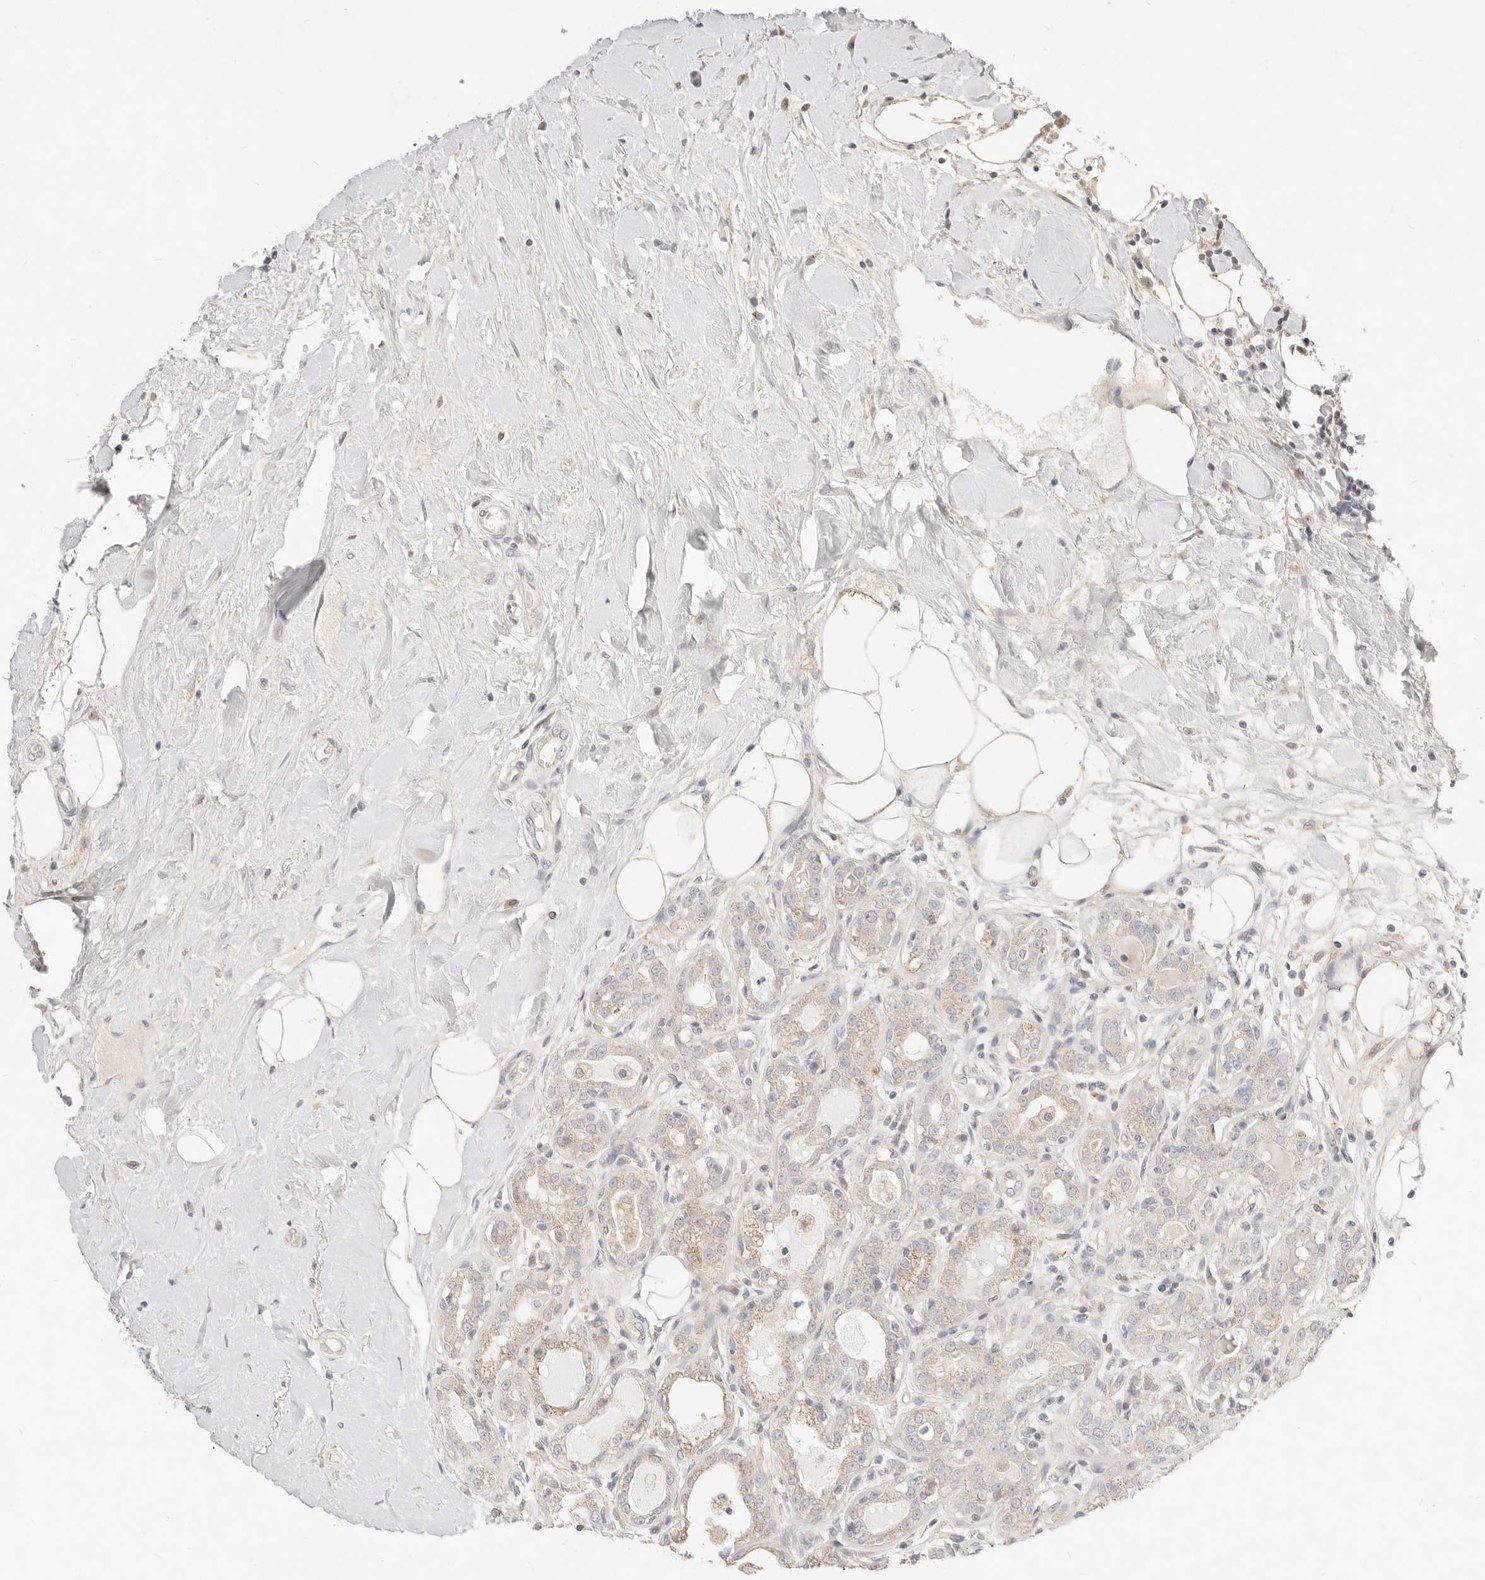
{"staining": {"intensity": "weak", "quantity": "25%-75%", "location": "cytoplasmic/membranous"}, "tissue": "breast cancer", "cell_type": "Tumor cells", "image_type": "cancer", "snomed": [{"axis": "morphology", "description": "Duct carcinoma"}, {"axis": "topography", "description": "Breast"}], "caption": "A histopathology image of human breast cancer stained for a protein reveals weak cytoplasmic/membranous brown staining in tumor cells.", "gene": "ACOX1", "patient": {"sex": "female", "age": 27}}